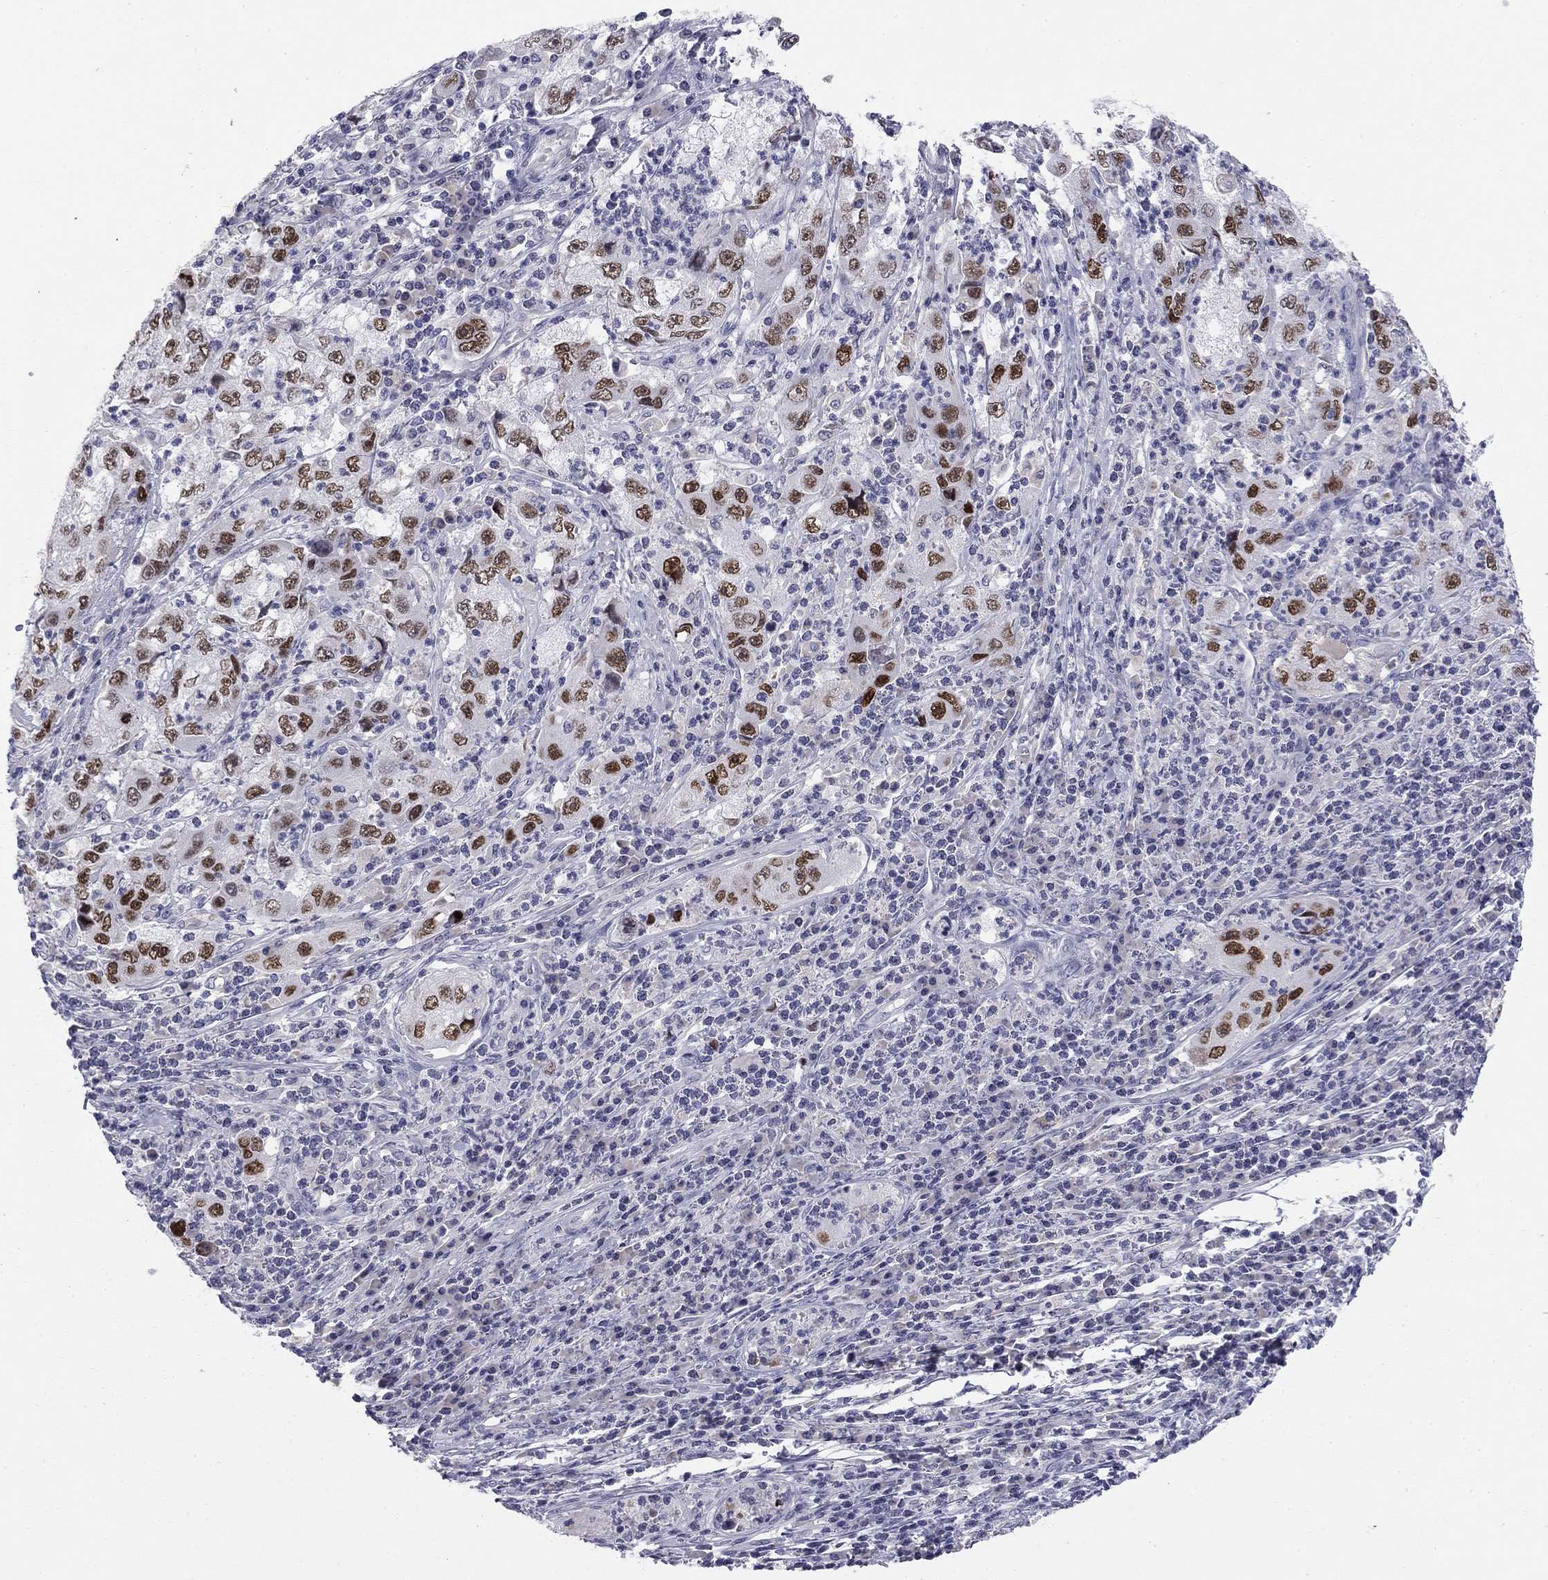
{"staining": {"intensity": "strong", "quantity": "25%-75%", "location": "nuclear"}, "tissue": "cervical cancer", "cell_type": "Tumor cells", "image_type": "cancer", "snomed": [{"axis": "morphology", "description": "Squamous cell carcinoma, NOS"}, {"axis": "topography", "description": "Cervix"}], "caption": "Cervical cancer (squamous cell carcinoma) stained for a protein (brown) exhibits strong nuclear positive positivity in about 25%-75% of tumor cells.", "gene": "TFAP2B", "patient": {"sex": "female", "age": 36}}